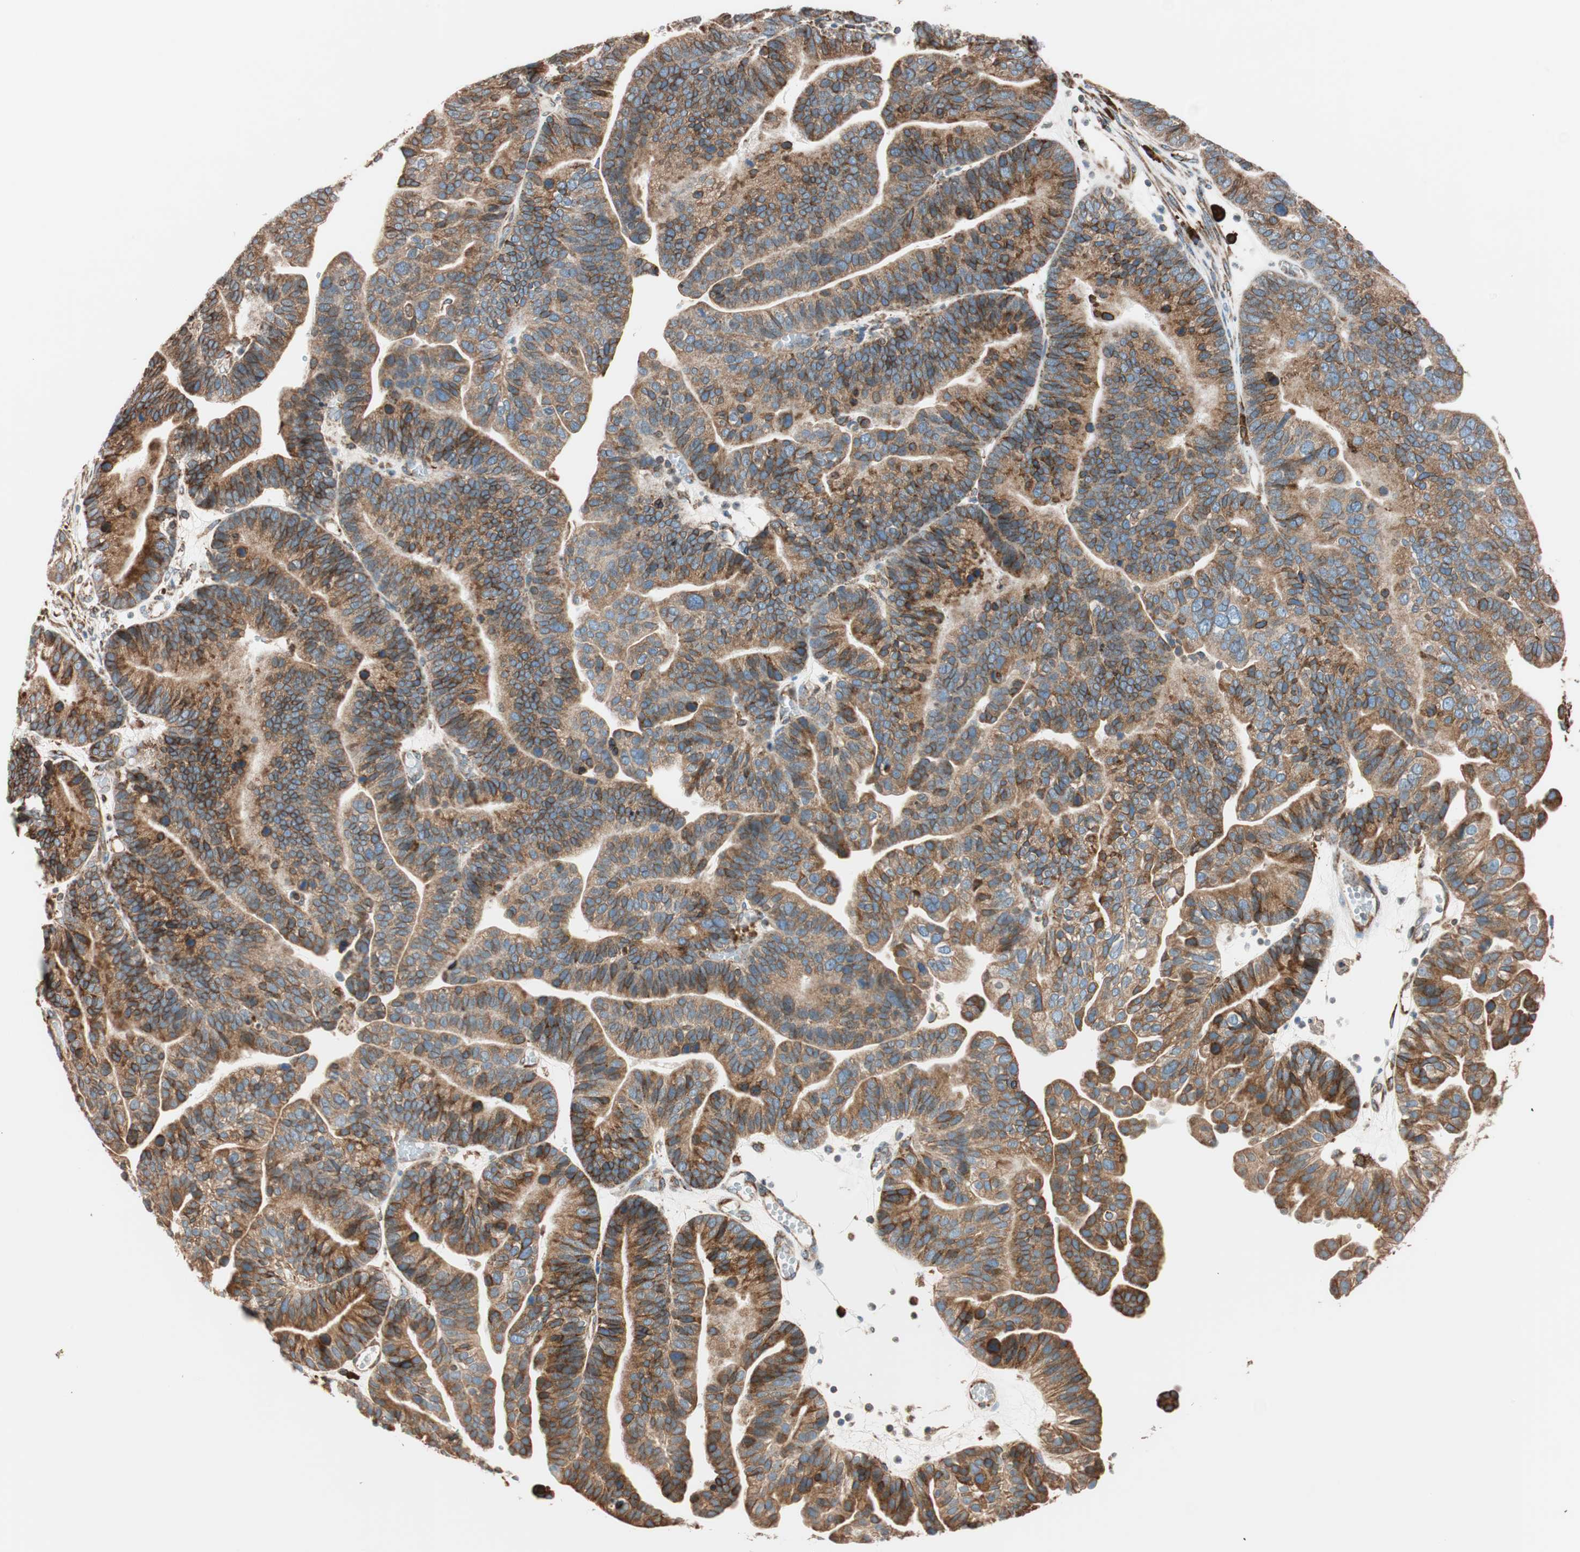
{"staining": {"intensity": "moderate", "quantity": ">75%", "location": "cytoplasmic/membranous"}, "tissue": "ovarian cancer", "cell_type": "Tumor cells", "image_type": "cancer", "snomed": [{"axis": "morphology", "description": "Cystadenocarcinoma, serous, NOS"}, {"axis": "topography", "description": "Ovary"}], "caption": "DAB immunohistochemical staining of human ovarian cancer (serous cystadenocarcinoma) reveals moderate cytoplasmic/membranous protein expression in about >75% of tumor cells.", "gene": "PRKCSH", "patient": {"sex": "female", "age": 56}}